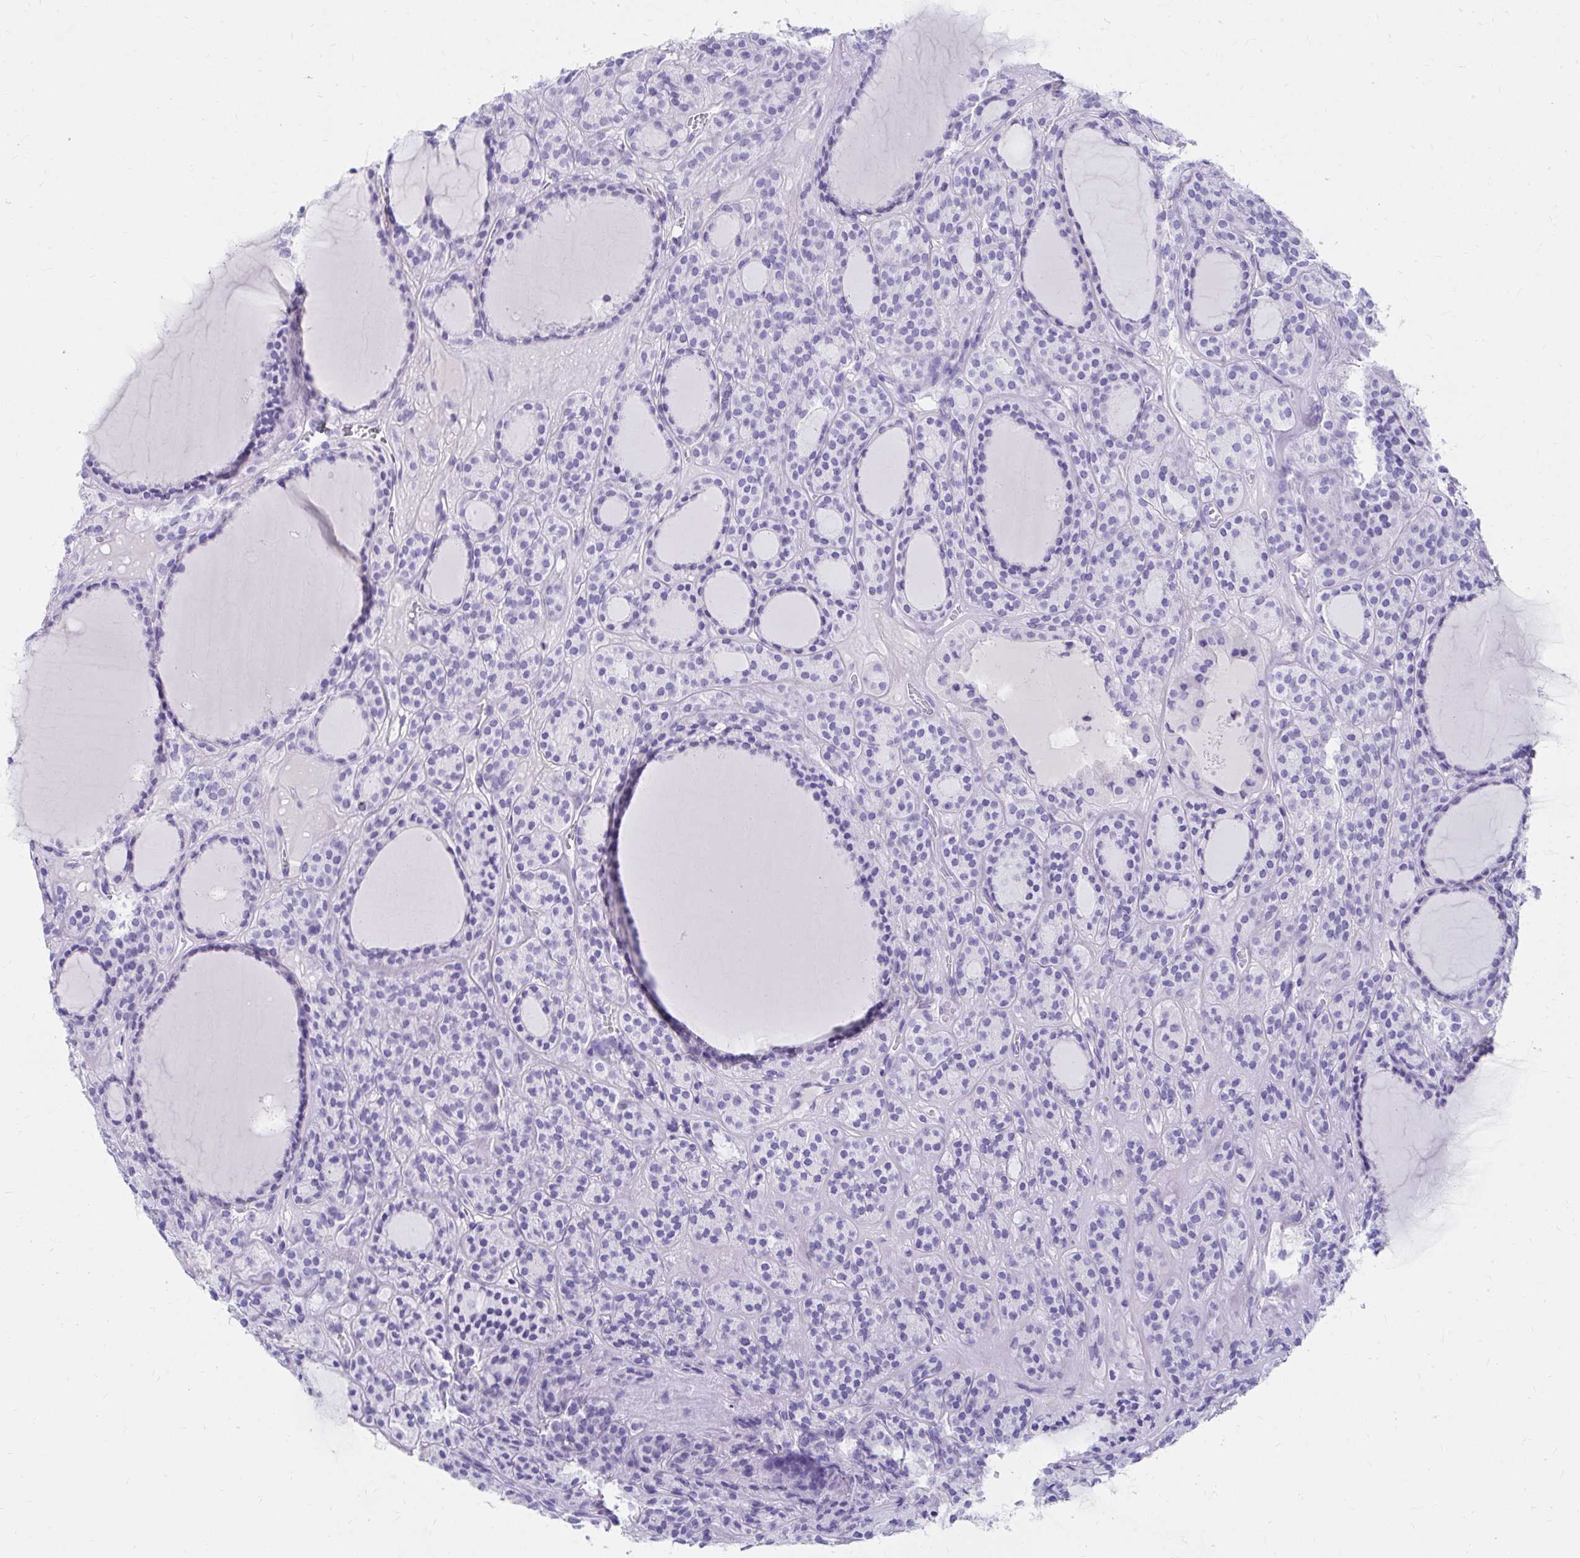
{"staining": {"intensity": "negative", "quantity": "none", "location": "none"}, "tissue": "thyroid cancer", "cell_type": "Tumor cells", "image_type": "cancer", "snomed": [{"axis": "morphology", "description": "Follicular adenoma carcinoma, NOS"}, {"axis": "topography", "description": "Thyroid gland"}], "caption": "Protein analysis of thyroid cancer (follicular adenoma carcinoma) reveals no significant positivity in tumor cells.", "gene": "DPEP3", "patient": {"sex": "female", "age": 63}}